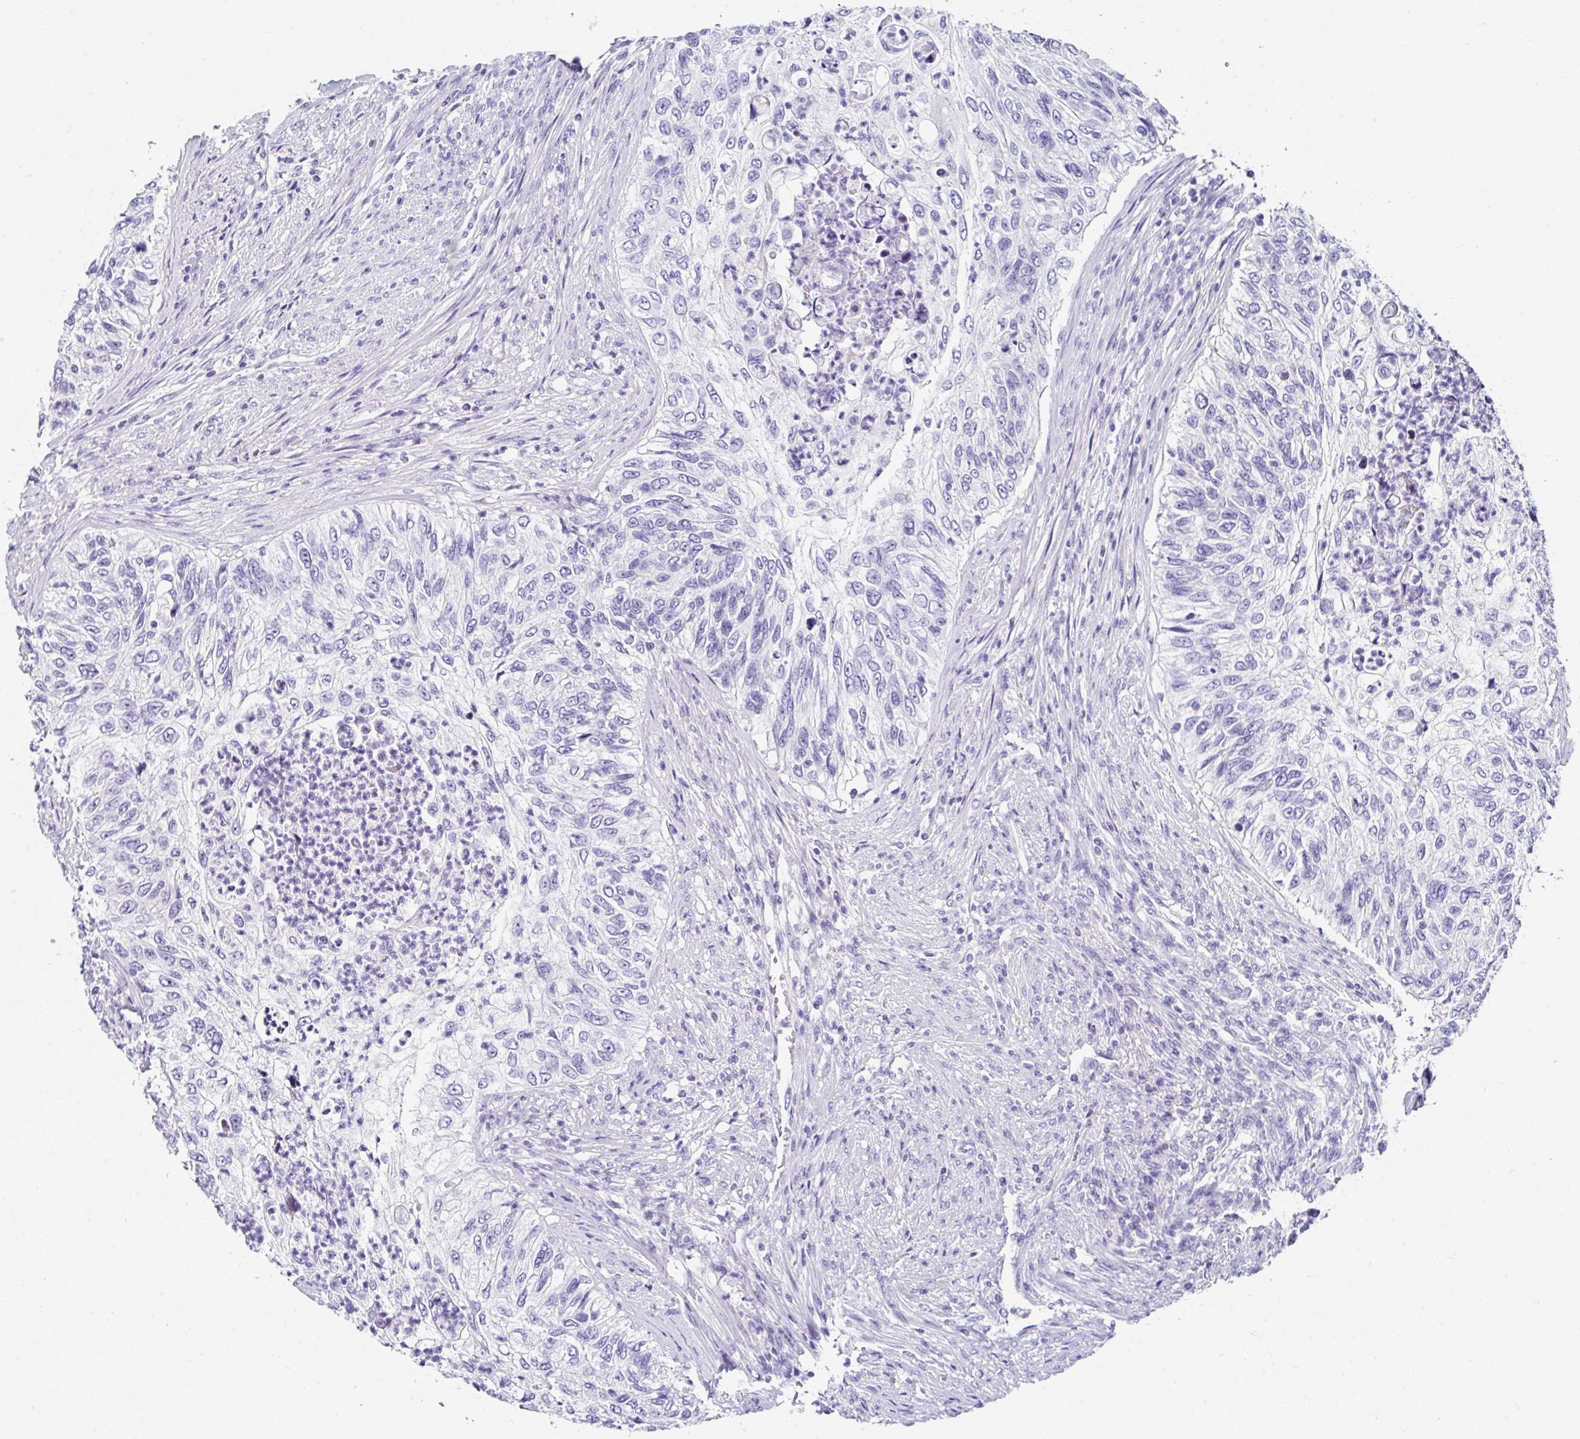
{"staining": {"intensity": "negative", "quantity": "none", "location": "none"}, "tissue": "urothelial cancer", "cell_type": "Tumor cells", "image_type": "cancer", "snomed": [{"axis": "morphology", "description": "Urothelial carcinoma, High grade"}, {"axis": "topography", "description": "Urinary bladder"}], "caption": "An immunohistochemistry histopathology image of high-grade urothelial carcinoma is shown. There is no staining in tumor cells of high-grade urothelial carcinoma.", "gene": "UGT3A1", "patient": {"sex": "female", "age": 60}}